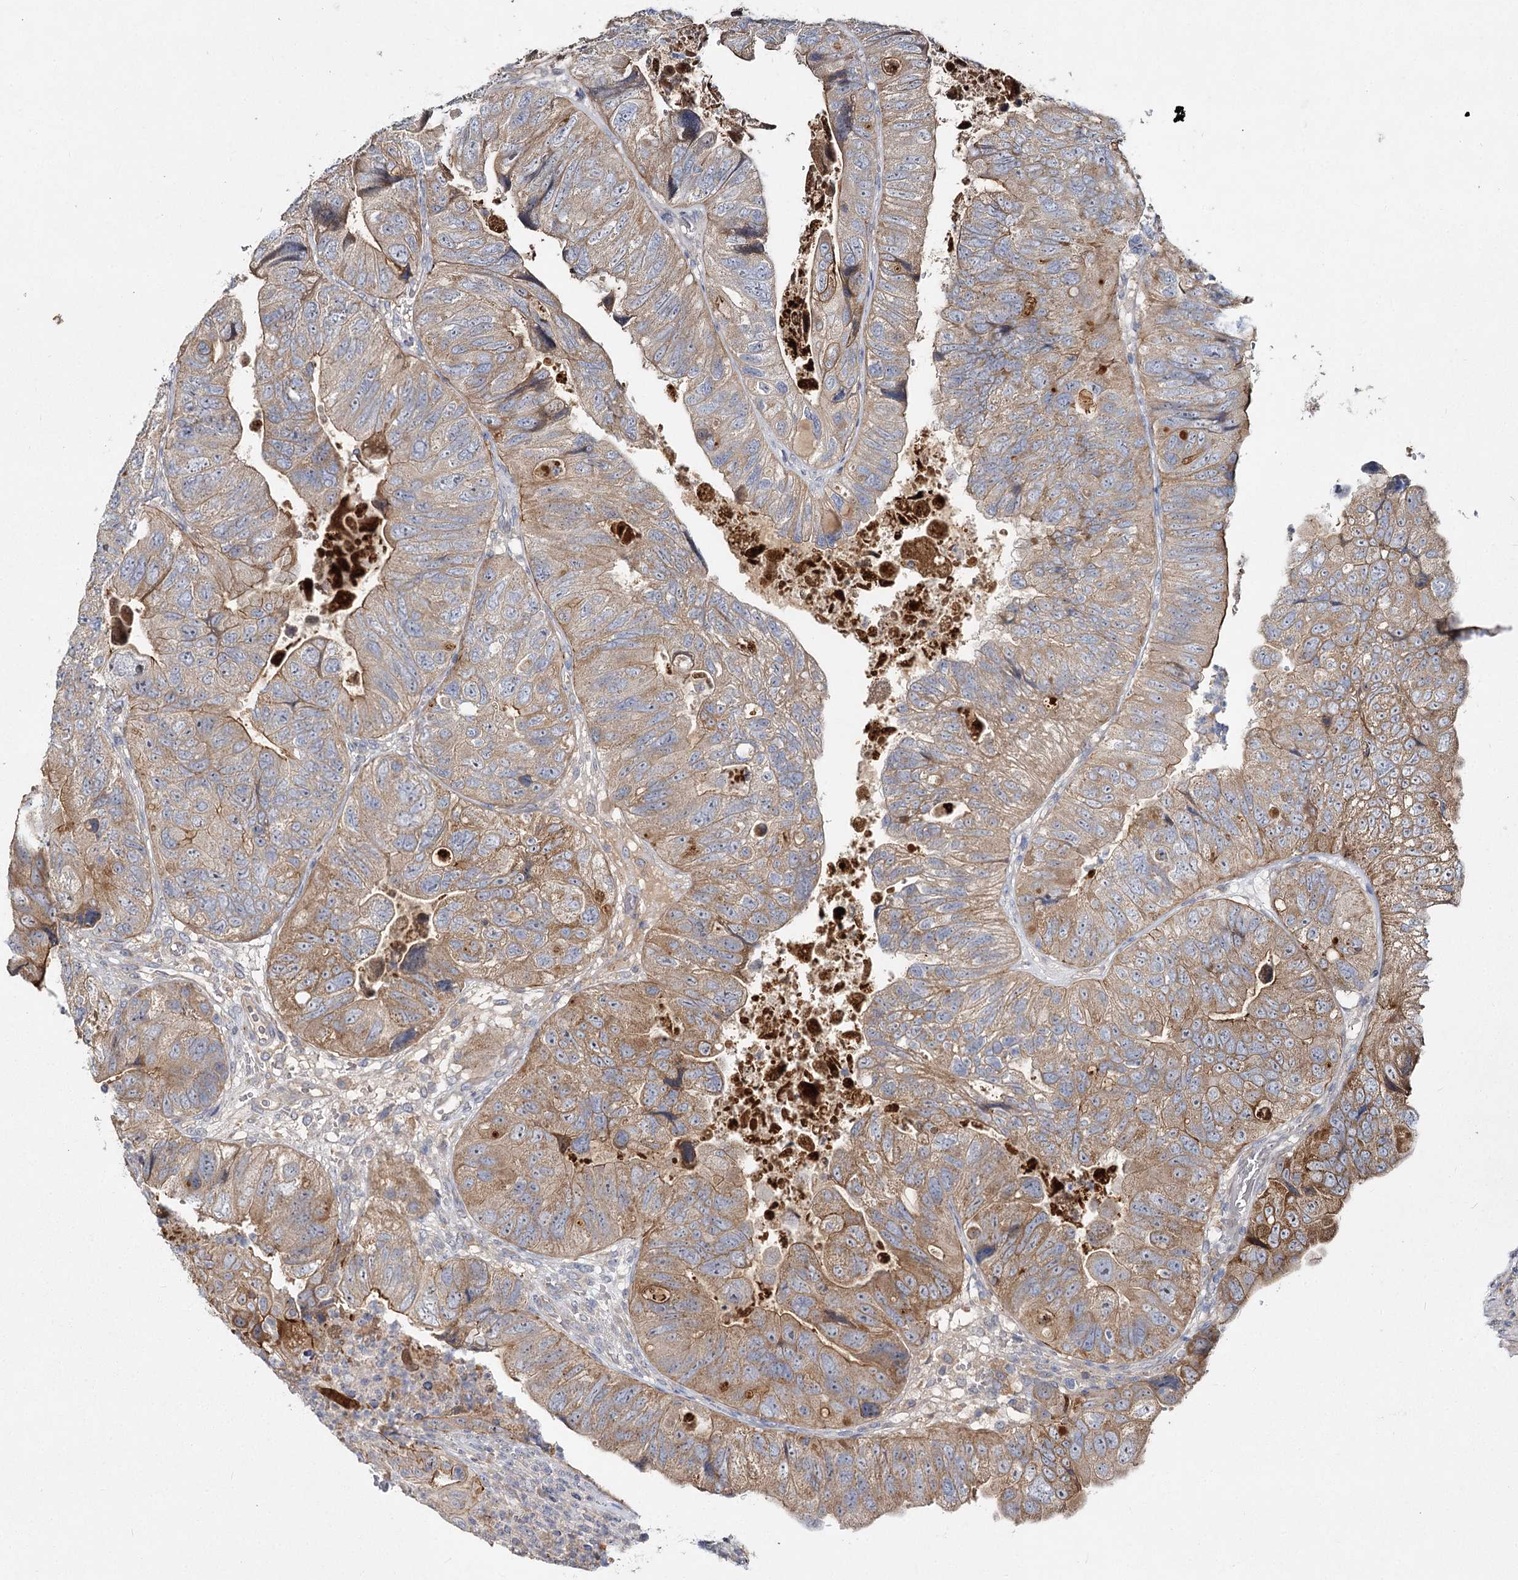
{"staining": {"intensity": "moderate", "quantity": "25%-75%", "location": "cytoplasmic/membranous"}, "tissue": "colorectal cancer", "cell_type": "Tumor cells", "image_type": "cancer", "snomed": [{"axis": "morphology", "description": "Adenocarcinoma, NOS"}, {"axis": "topography", "description": "Rectum"}], "caption": "Protein staining of adenocarcinoma (colorectal) tissue exhibits moderate cytoplasmic/membranous positivity in approximately 25%-75% of tumor cells. (IHC, brightfield microscopy, high magnification).", "gene": "ANGPTL5", "patient": {"sex": "male", "age": 63}}